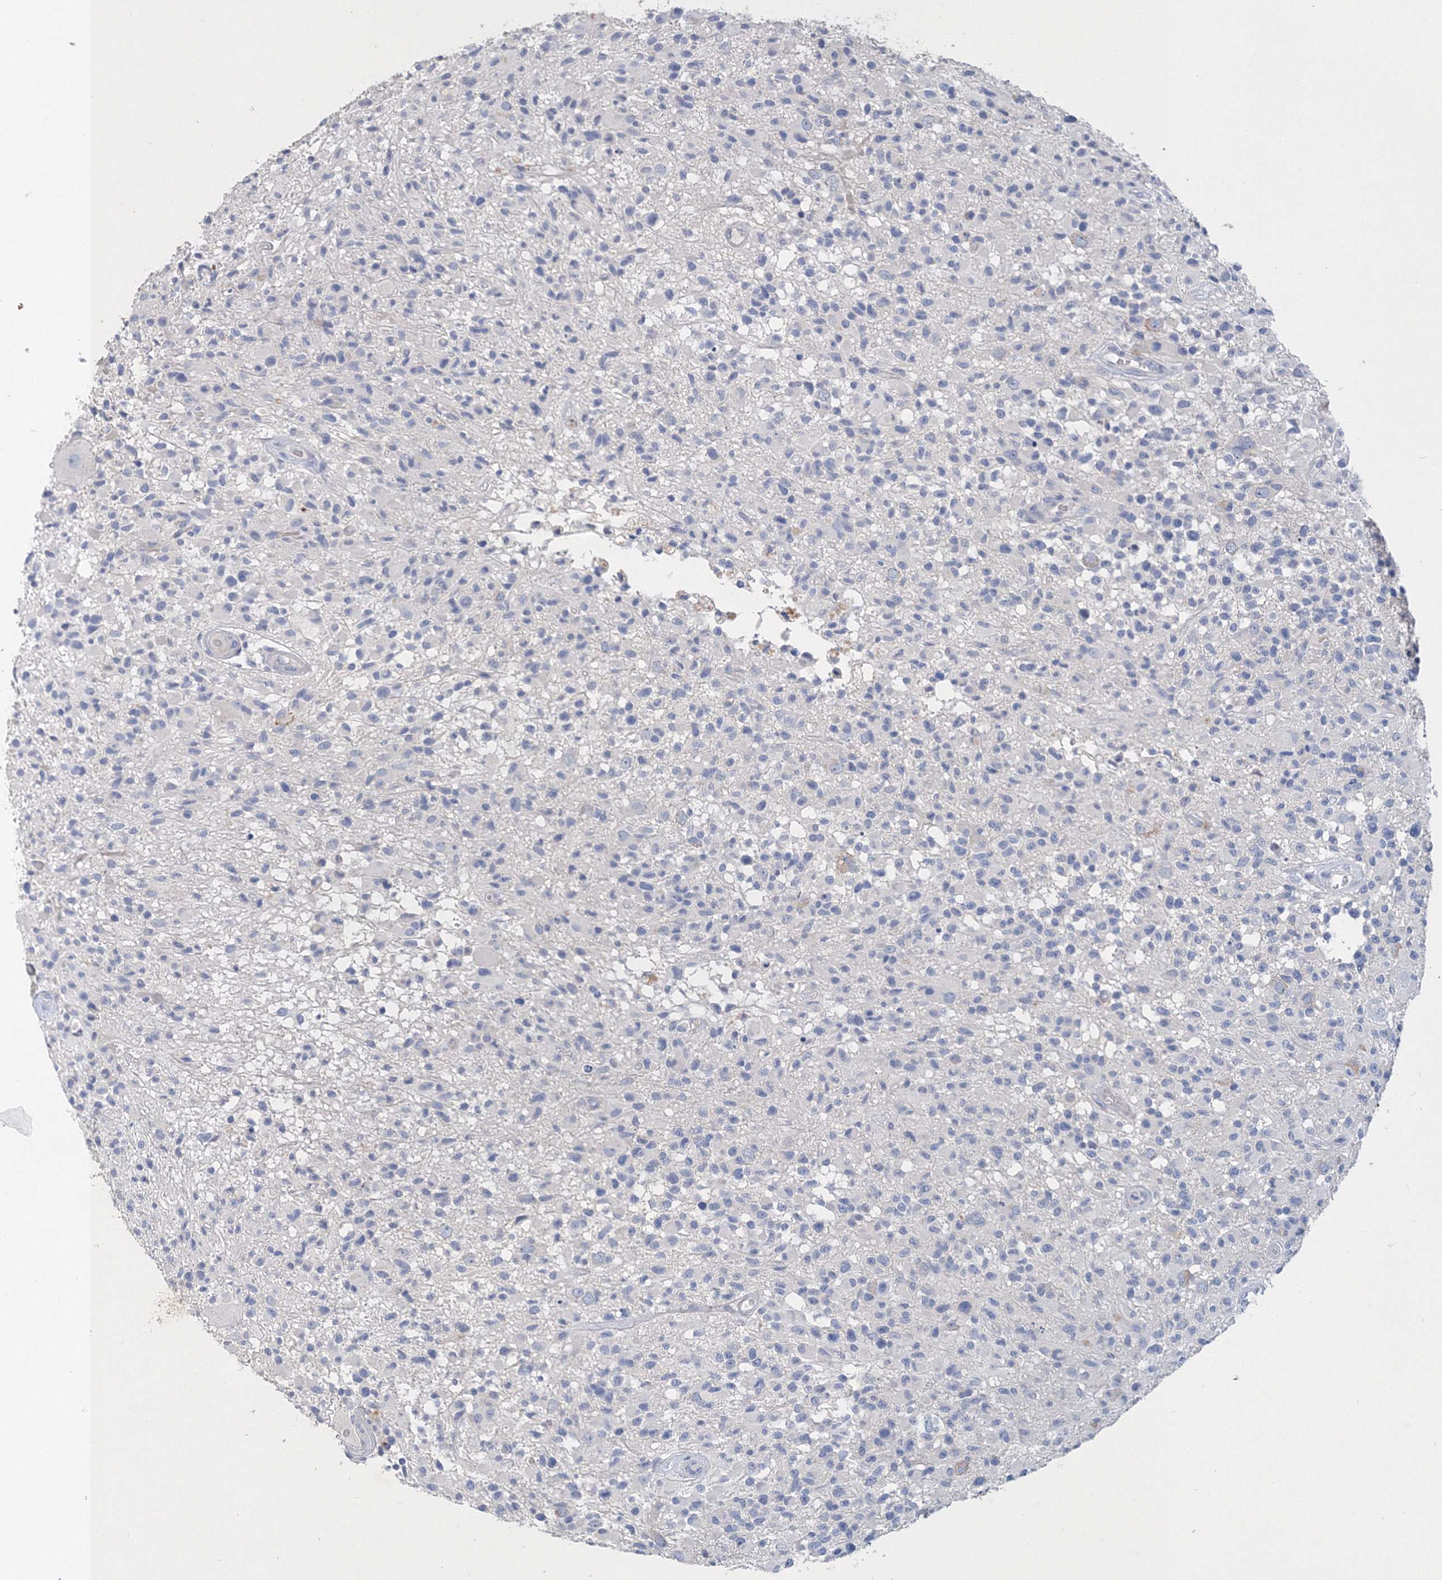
{"staining": {"intensity": "negative", "quantity": "none", "location": "none"}, "tissue": "glioma", "cell_type": "Tumor cells", "image_type": "cancer", "snomed": [{"axis": "morphology", "description": "Glioma, malignant, High grade"}, {"axis": "morphology", "description": "Glioblastoma, NOS"}, {"axis": "topography", "description": "Brain"}], "caption": "High magnification brightfield microscopy of glioma stained with DAB (brown) and counterstained with hematoxylin (blue): tumor cells show no significant expression. (DAB immunohistochemistry (IHC) with hematoxylin counter stain).", "gene": "OSBPL6", "patient": {"sex": "male", "age": 60}}